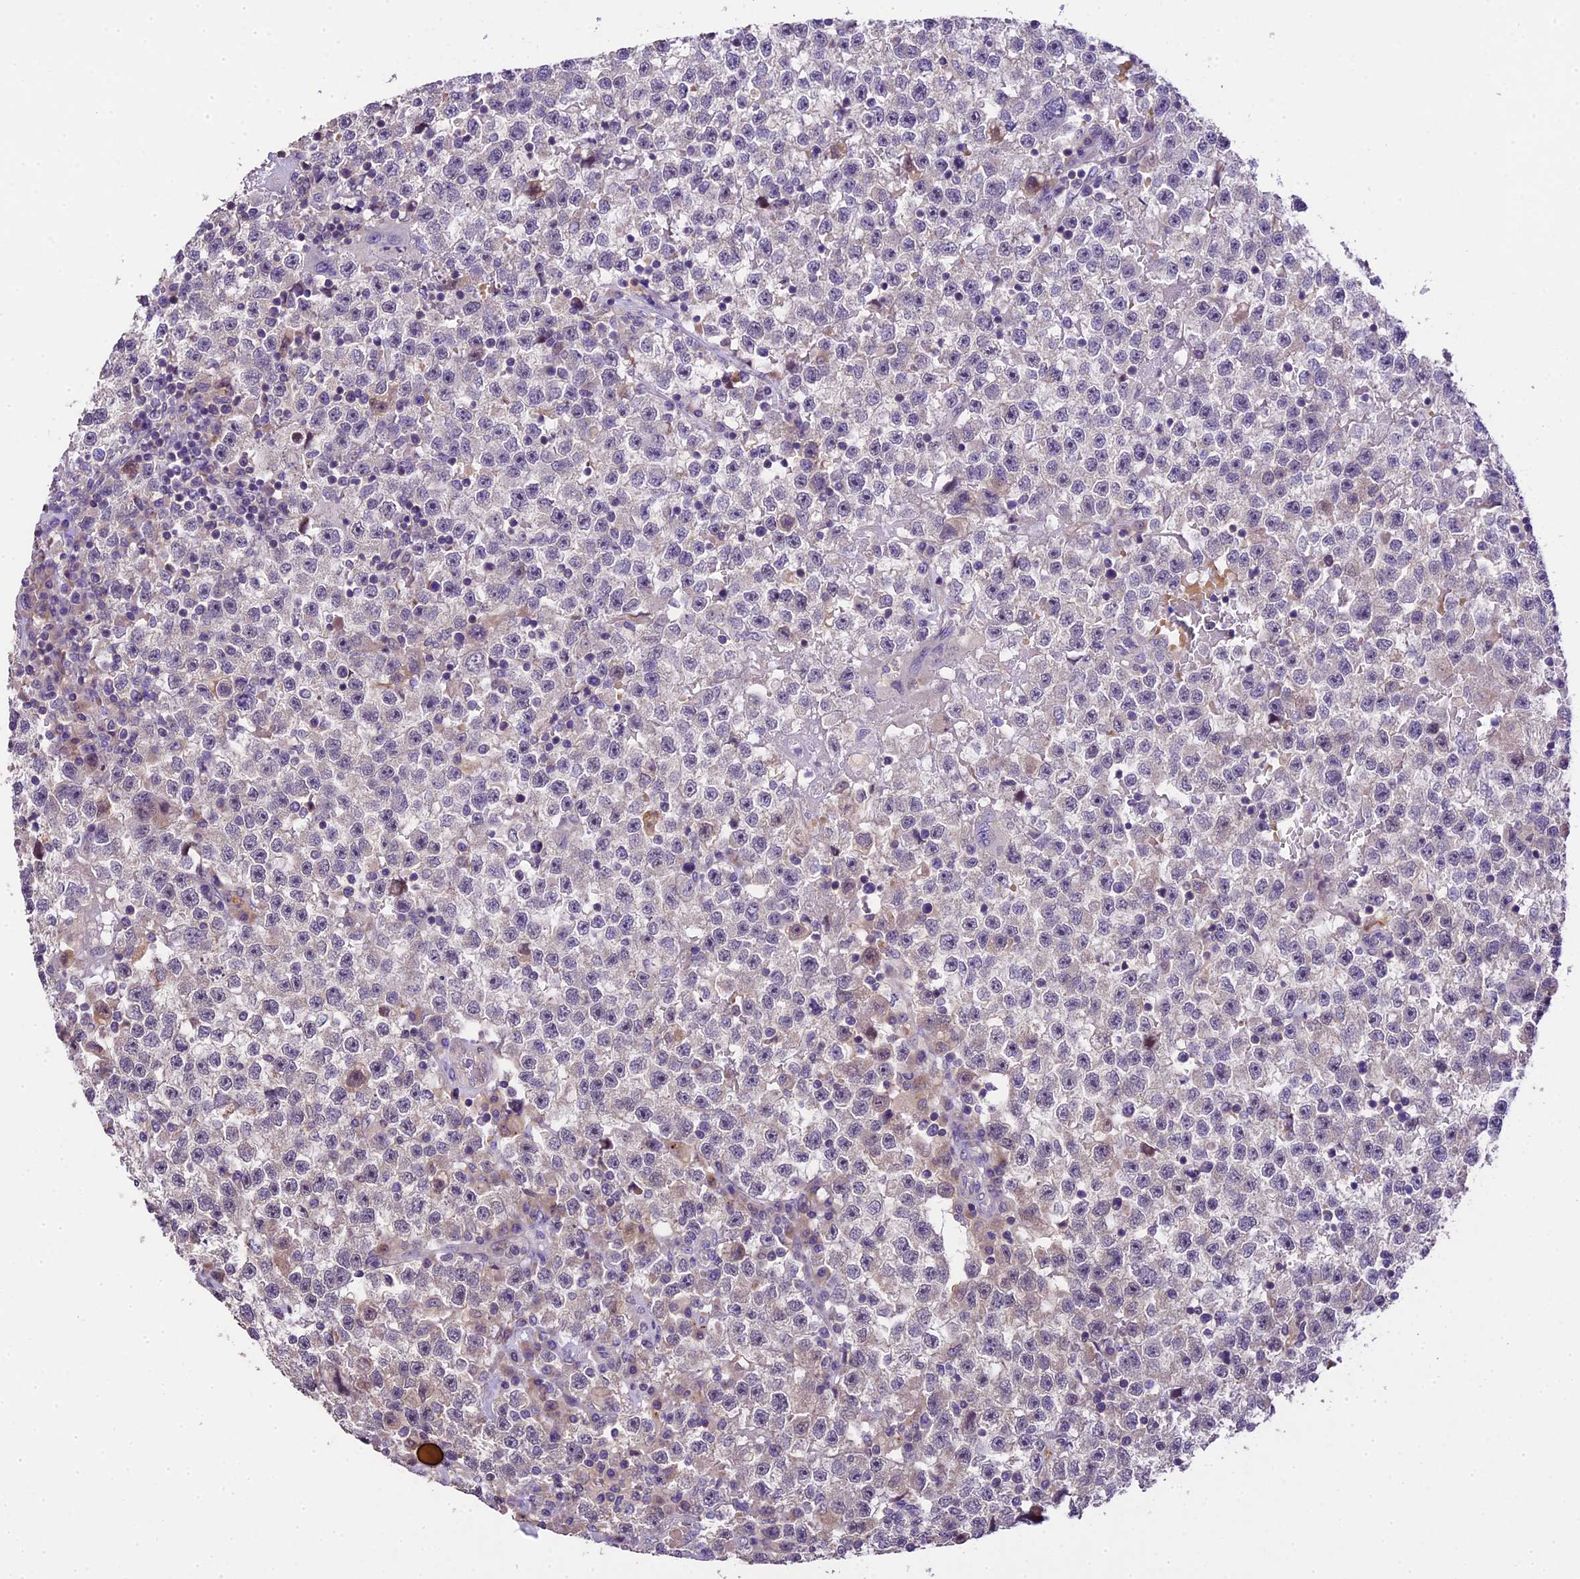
{"staining": {"intensity": "negative", "quantity": "none", "location": "none"}, "tissue": "testis cancer", "cell_type": "Tumor cells", "image_type": "cancer", "snomed": [{"axis": "morphology", "description": "Seminoma, NOS"}, {"axis": "topography", "description": "Testis"}], "caption": "Immunohistochemistry (IHC) micrograph of seminoma (testis) stained for a protein (brown), which reveals no staining in tumor cells.", "gene": "DGKH", "patient": {"sex": "male", "age": 22}}